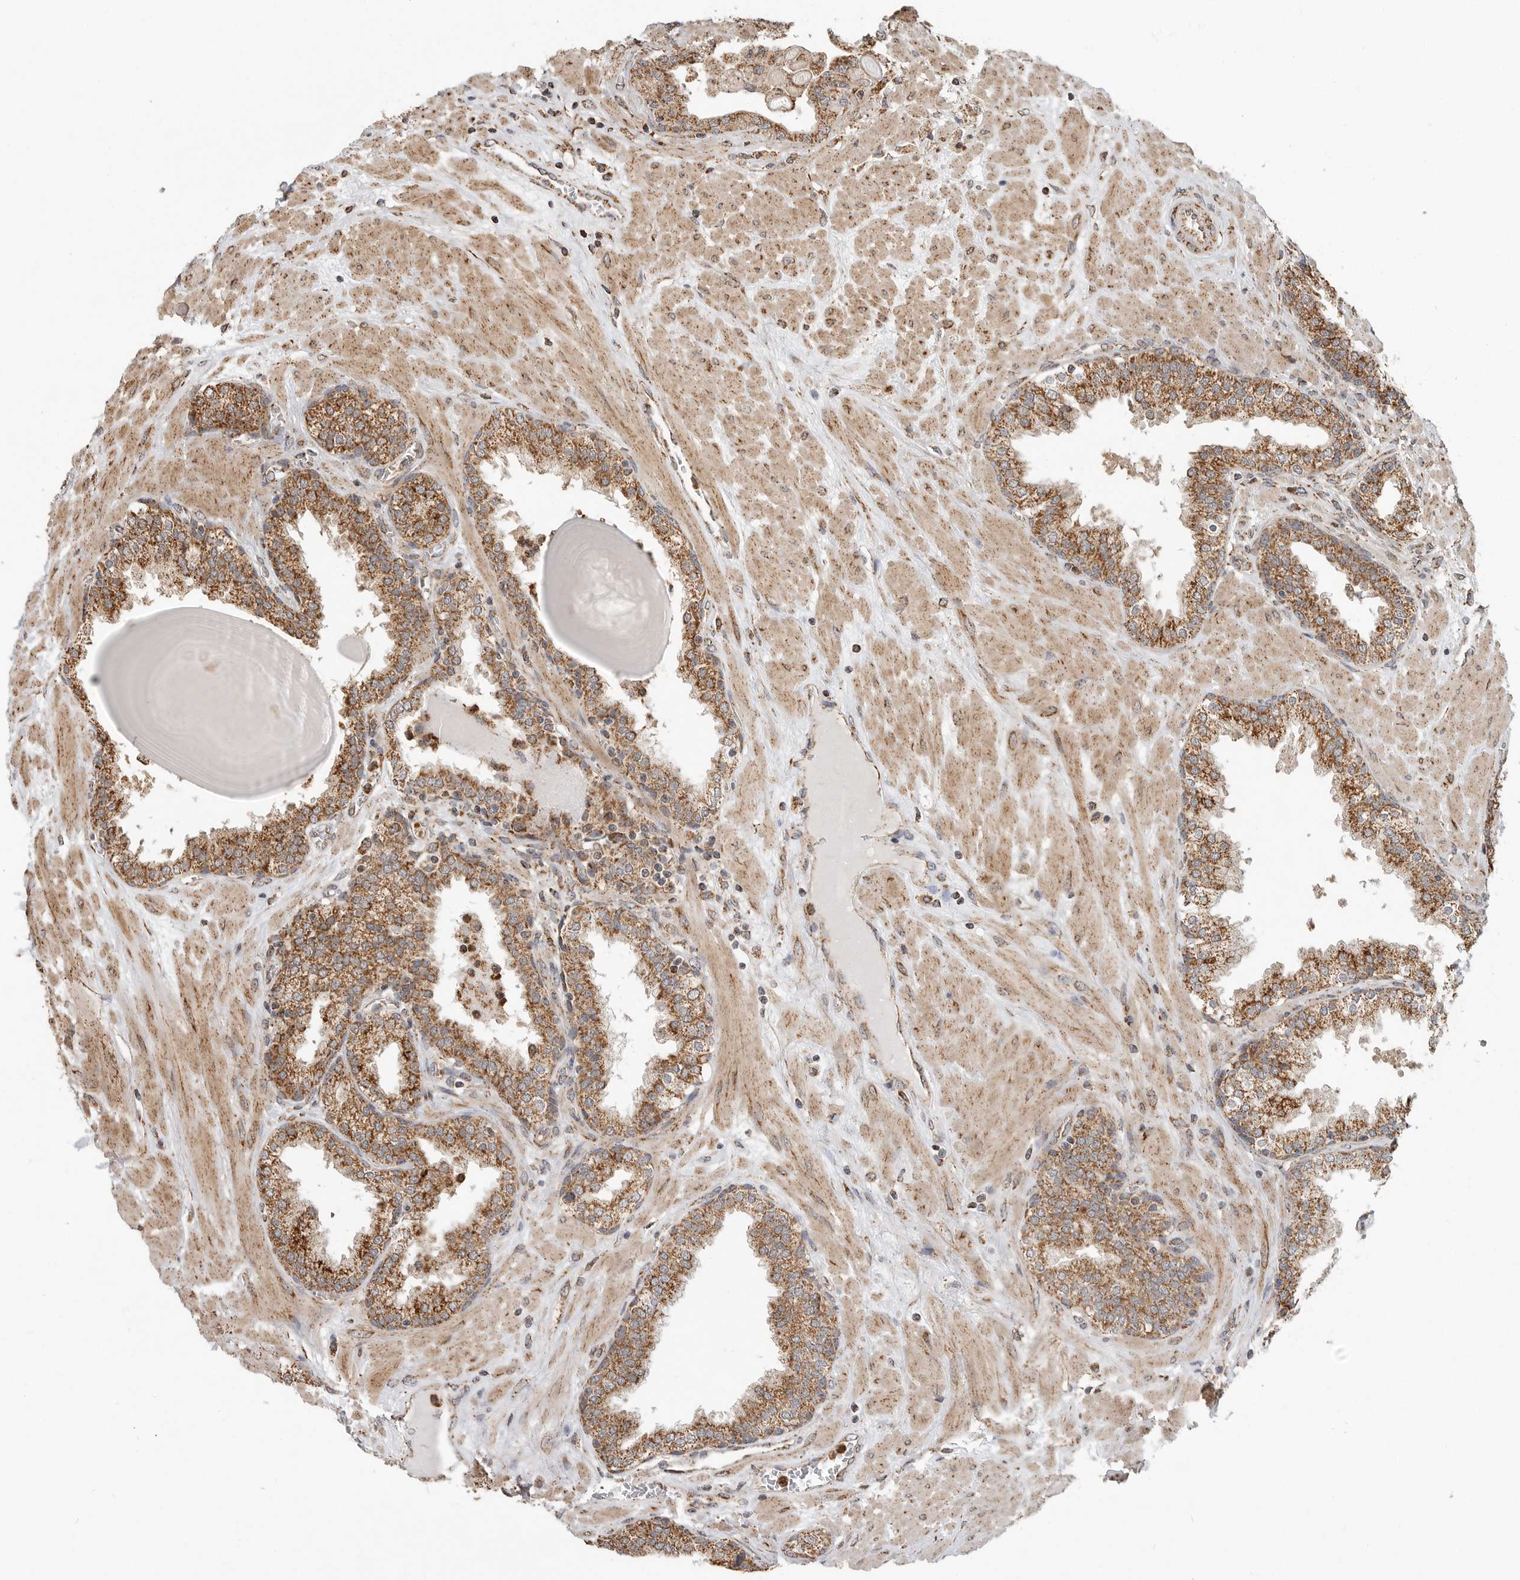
{"staining": {"intensity": "moderate", "quantity": ">75%", "location": "cytoplasmic/membranous"}, "tissue": "prostate", "cell_type": "Glandular cells", "image_type": "normal", "snomed": [{"axis": "morphology", "description": "Normal tissue, NOS"}, {"axis": "topography", "description": "Prostate"}], "caption": "Immunohistochemical staining of benign prostate reveals >75% levels of moderate cytoplasmic/membranous protein expression in approximately >75% of glandular cells. The protein is stained brown, and the nuclei are stained in blue (DAB IHC with brightfield microscopy, high magnification).", "gene": "GCNT2", "patient": {"sex": "male", "age": 51}}